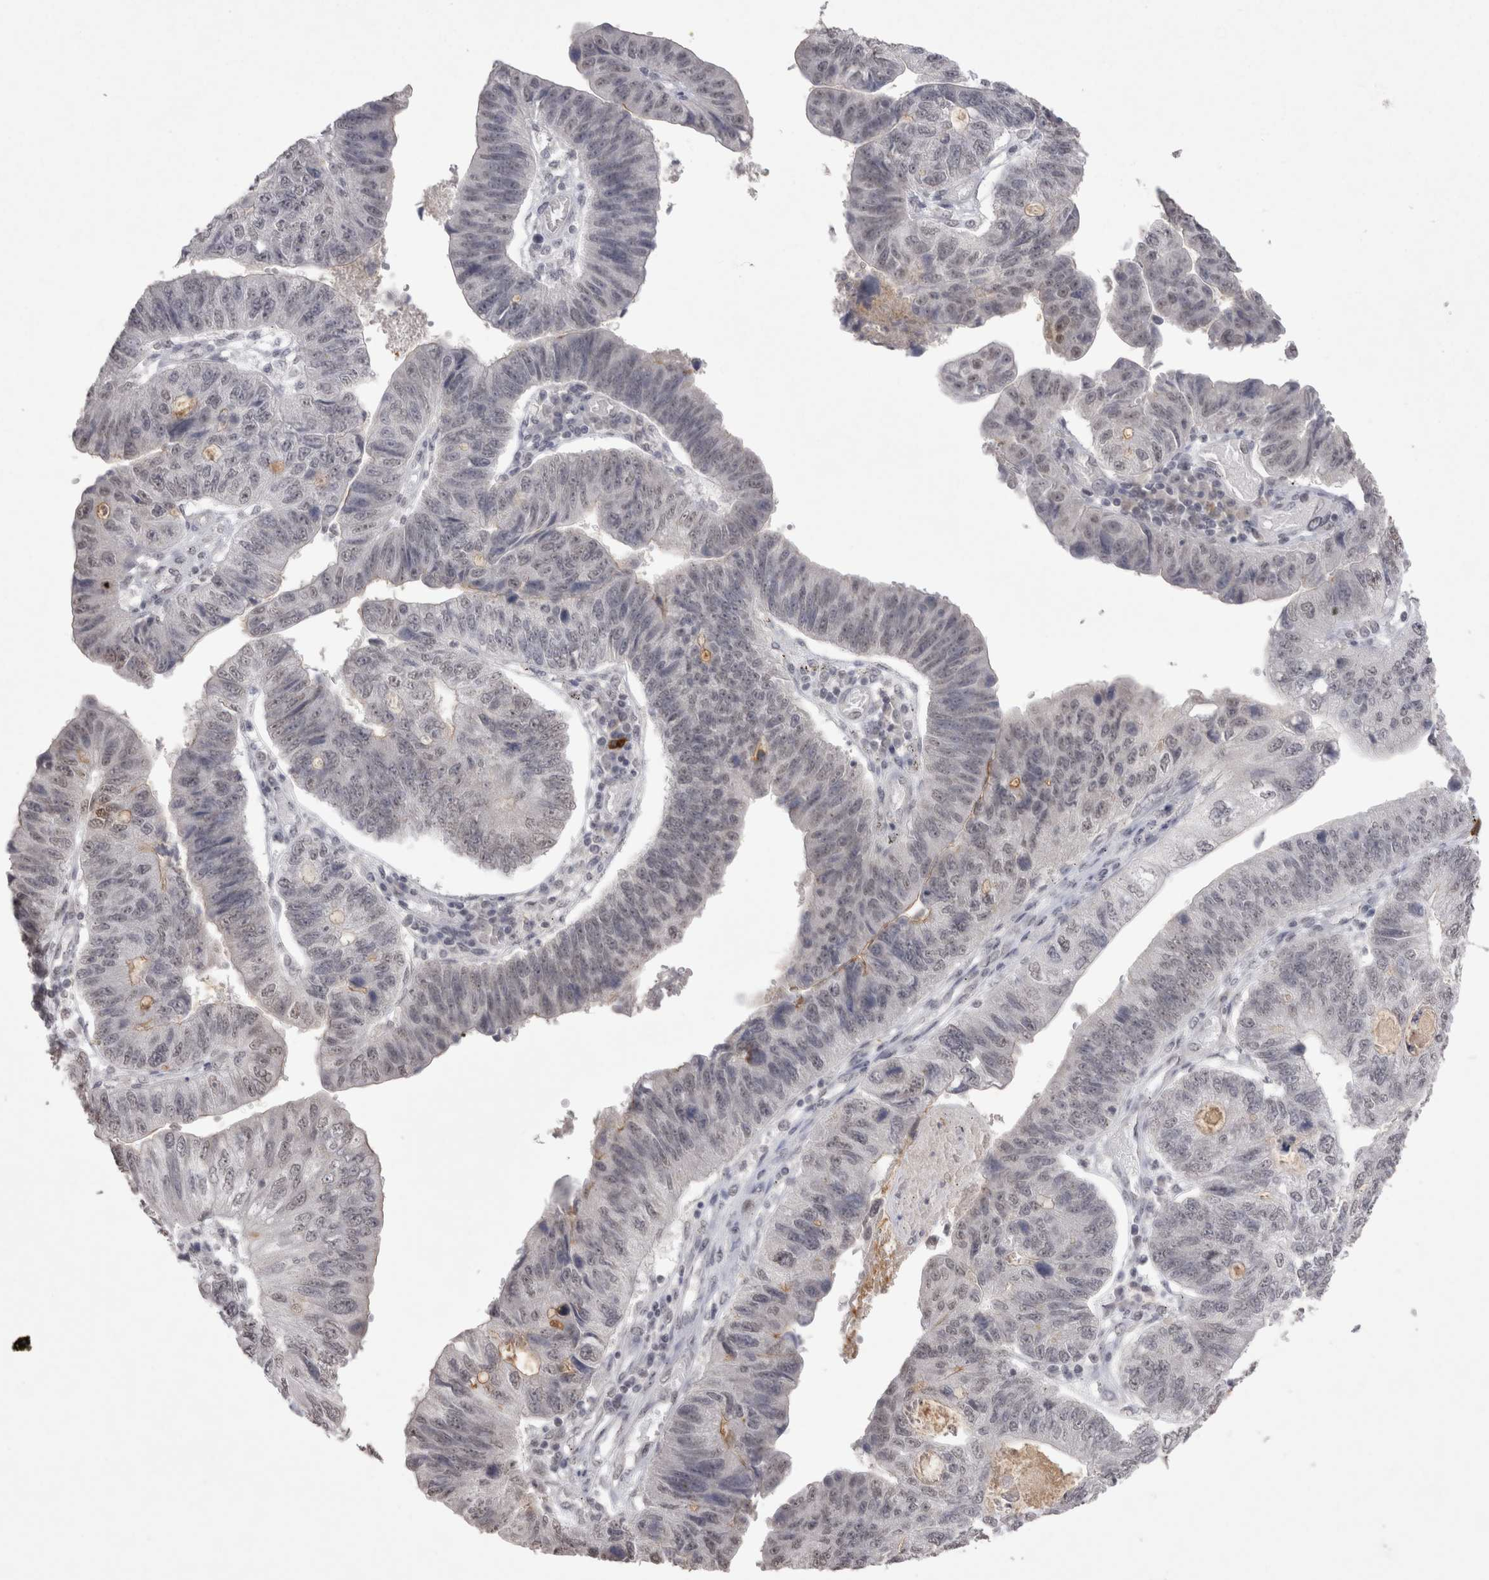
{"staining": {"intensity": "weak", "quantity": "25%-75%", "location": "nuclear"}, "tissue": "stomach cancer", "cell_type": "Tumor cells", "image_type": "cancer", "snomed": [{"axis": "morphology", "description": "Adenocarcinoma, NOS"}, {"axis": "topography", "description": "Stomach"}], "caption": "Immunohistochemistry (IHC) of human stomach cancer shows low levels of weak nuclear expression in approximately 25%-75% of tumor cells.", "gene": "DDX4", "patient": {"sex": "male", "age": 59}}